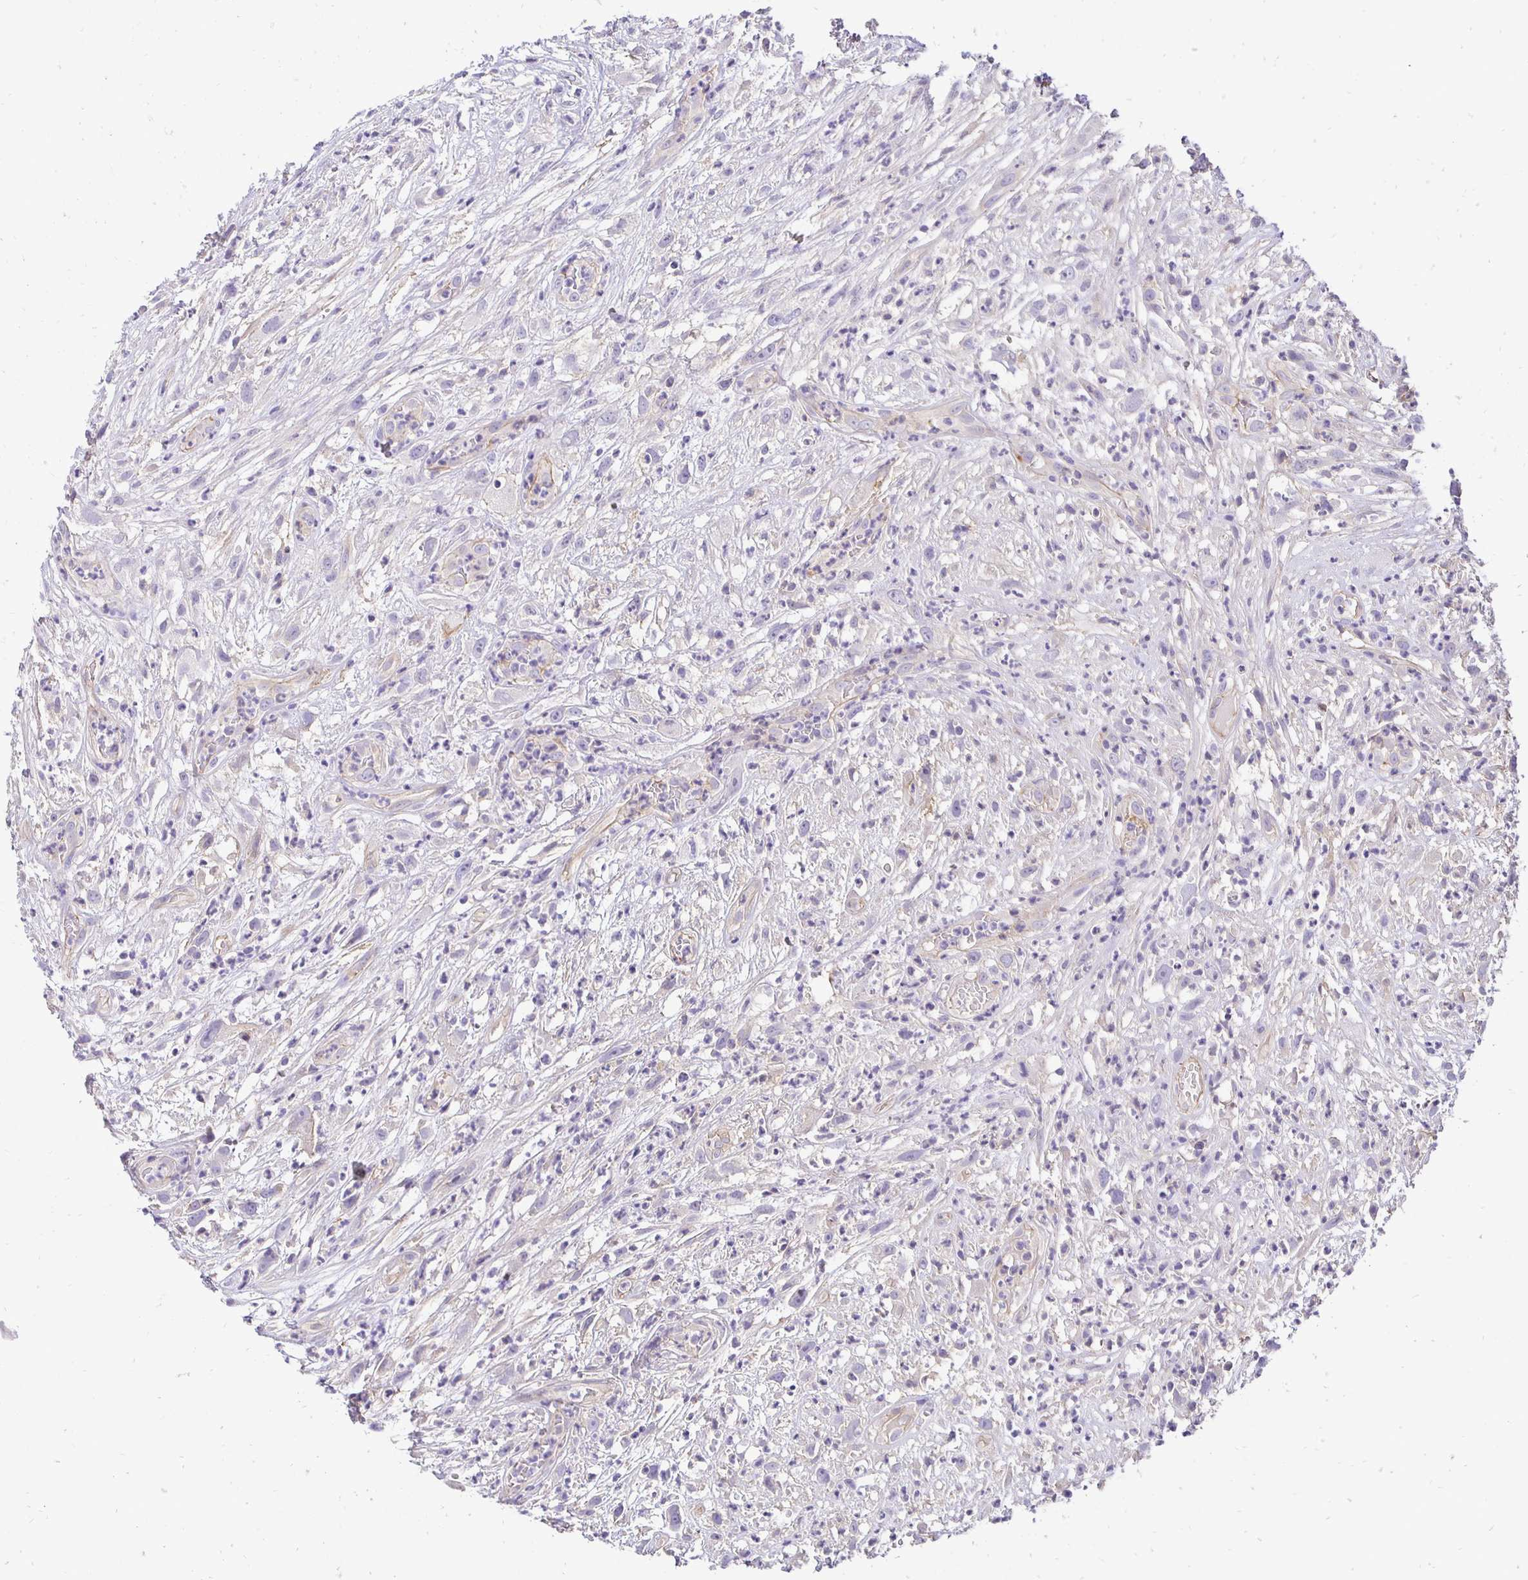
{"staining": {"intensity": "negative", "quantity": "none", "location": "none"}, "tissue": "head and neck cancer", "cell_type": "Tumor cells", "image_type": "cancer", "snomed": [{"axis": "morphology", "description": "Squamous cell carcinoma, NOS"}, {"axis": "topography", "description": "Head-Neck"}], "caption": "This is an immunohistochemistry micrograph of head and neck cancer. There is no staining in tumor cells.", "gene": "SLC9A1", "patient": {"sex": "male", "age": 65}}